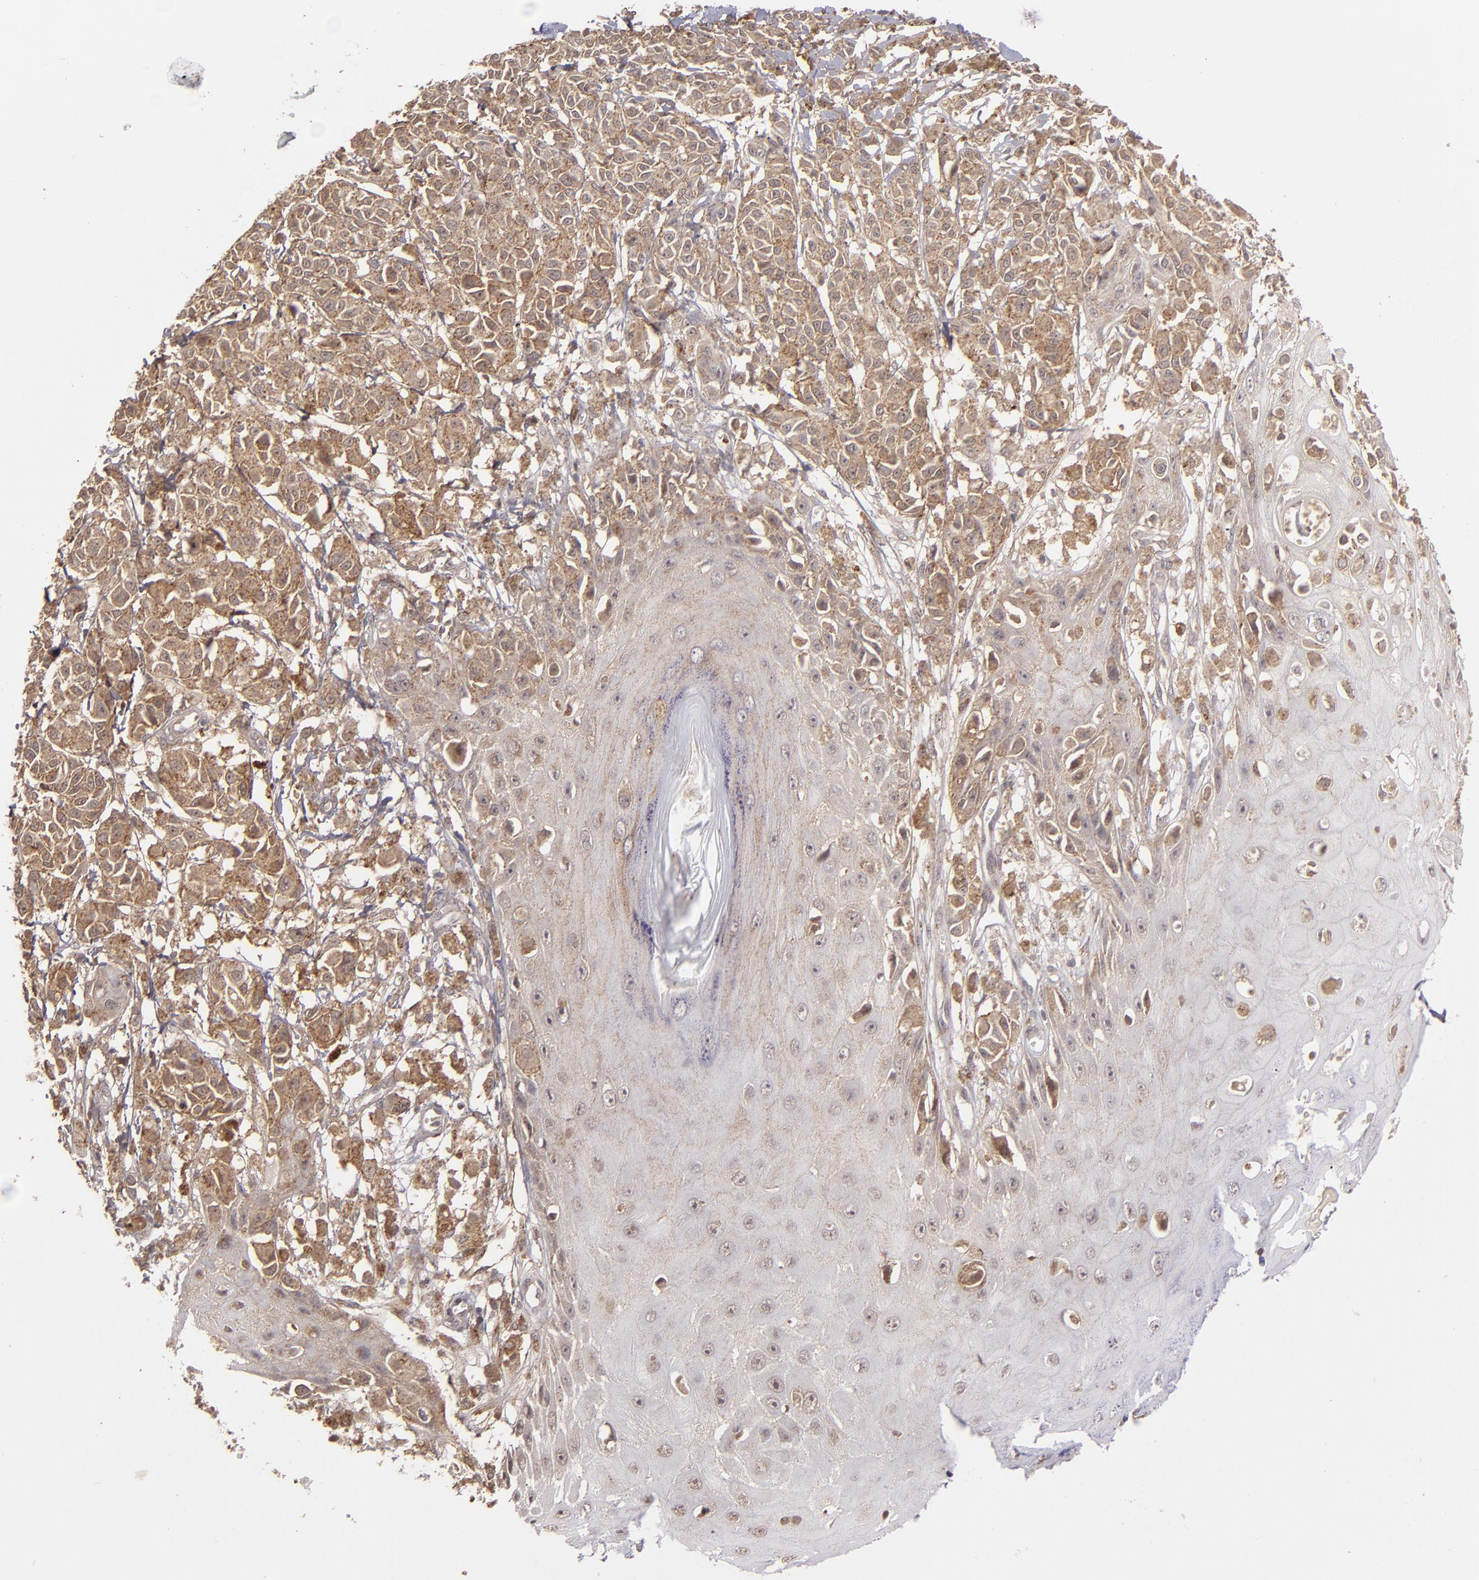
{"staining": {"intensity": "moderate", "quantity": ">75%", "location": "cytoplasmic/membranous"}, "tissue": "melanoma", "cell_type": "Tumor cells", "image_type": "cancer", "snomed": [{"axis": "morphology", "description": "Malignant melanoma, NOS"}, {"axis": "topography", "description": "Skin"}], "caption": "Immunohistochemical staining of malignant melanoma displays moderate cytoplasmic/membranous protein staining in approximately >75% of tumor cells.", "gene": "ZFYVE1", "patient": {"sex": "male", "age": 76}}